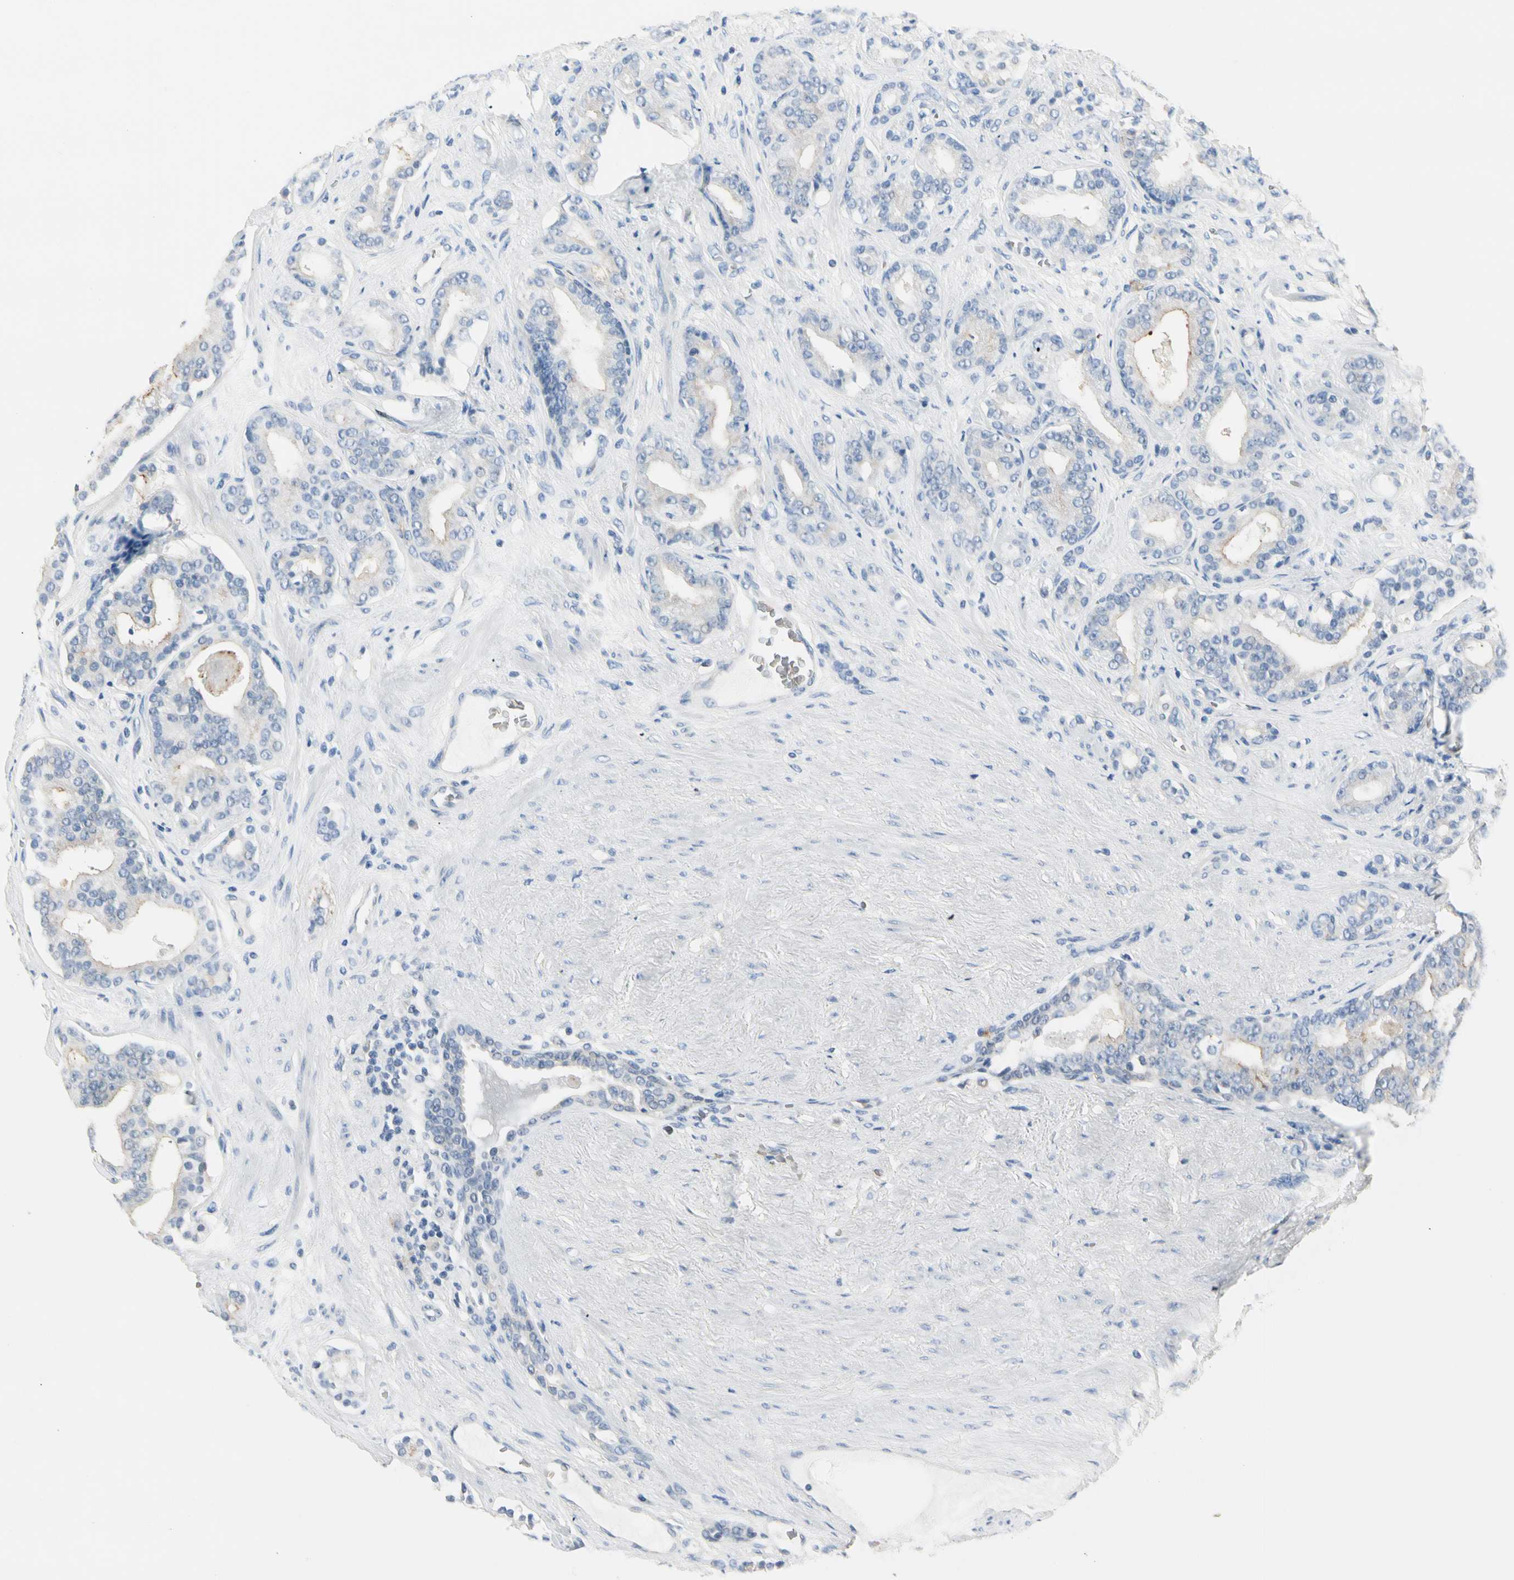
{"staining": {"intensity": "negative", "quantity": "none", "location": "none"}, "tissue": "prostate cancer", "cell_type": "Tumor cells", "image_type": "cancer", "snomed": [{"axis": "morphology", "description": "Adenocarcinoma, Low grade"}, {"axis": "topography", "description": "Prostate"}], "caption": "There is no significant staining in tumor cells of prostate adenocarcinoma (low-grade).", "gene": "CA1", "patient": {"sex": "male", "age": 63}}